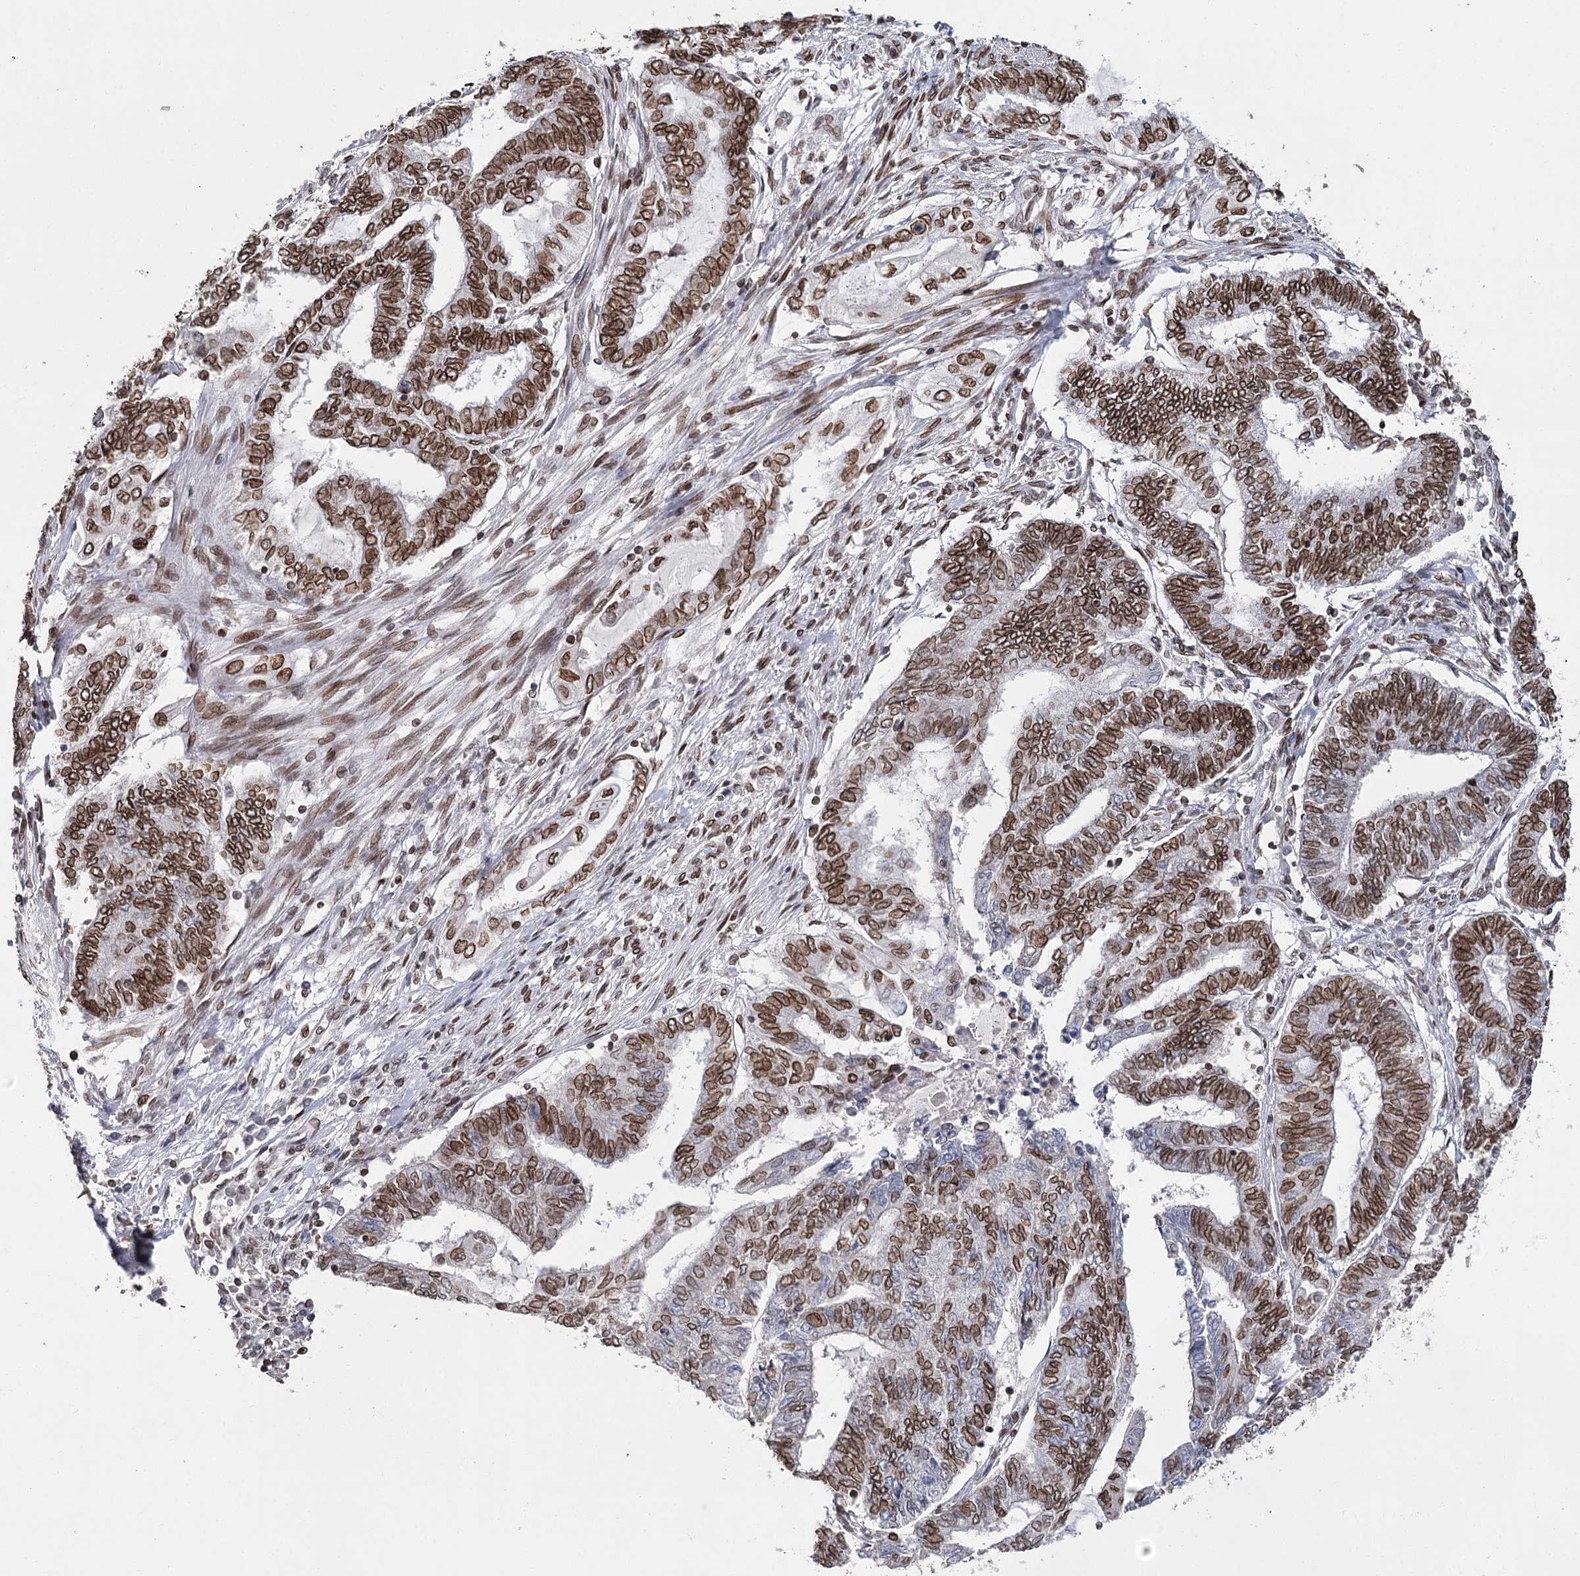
{"staining": {"intensity": "strong", "quantity": ">75%", "location": "cytoplasmic/membranous,nuclear"}, "tissue": "endometrial cancer", "cell_type": "Tumor cells", "image_type": "cancer", "snomed": [{"axis": "morphology", "description": "Adenocarcinoma, NOS"}, {"axis": "topography", "description": "Uterus"}, {"axis": "topography", "description": "Endometrium"}], "caption": "Strong cytoplasmic/membranous and nuclear protein staining is present in about >75% of tumor cells in endometrial cancer.", "gene": "KIAA0930", "patient": {"sex": "female", "age": 70}}